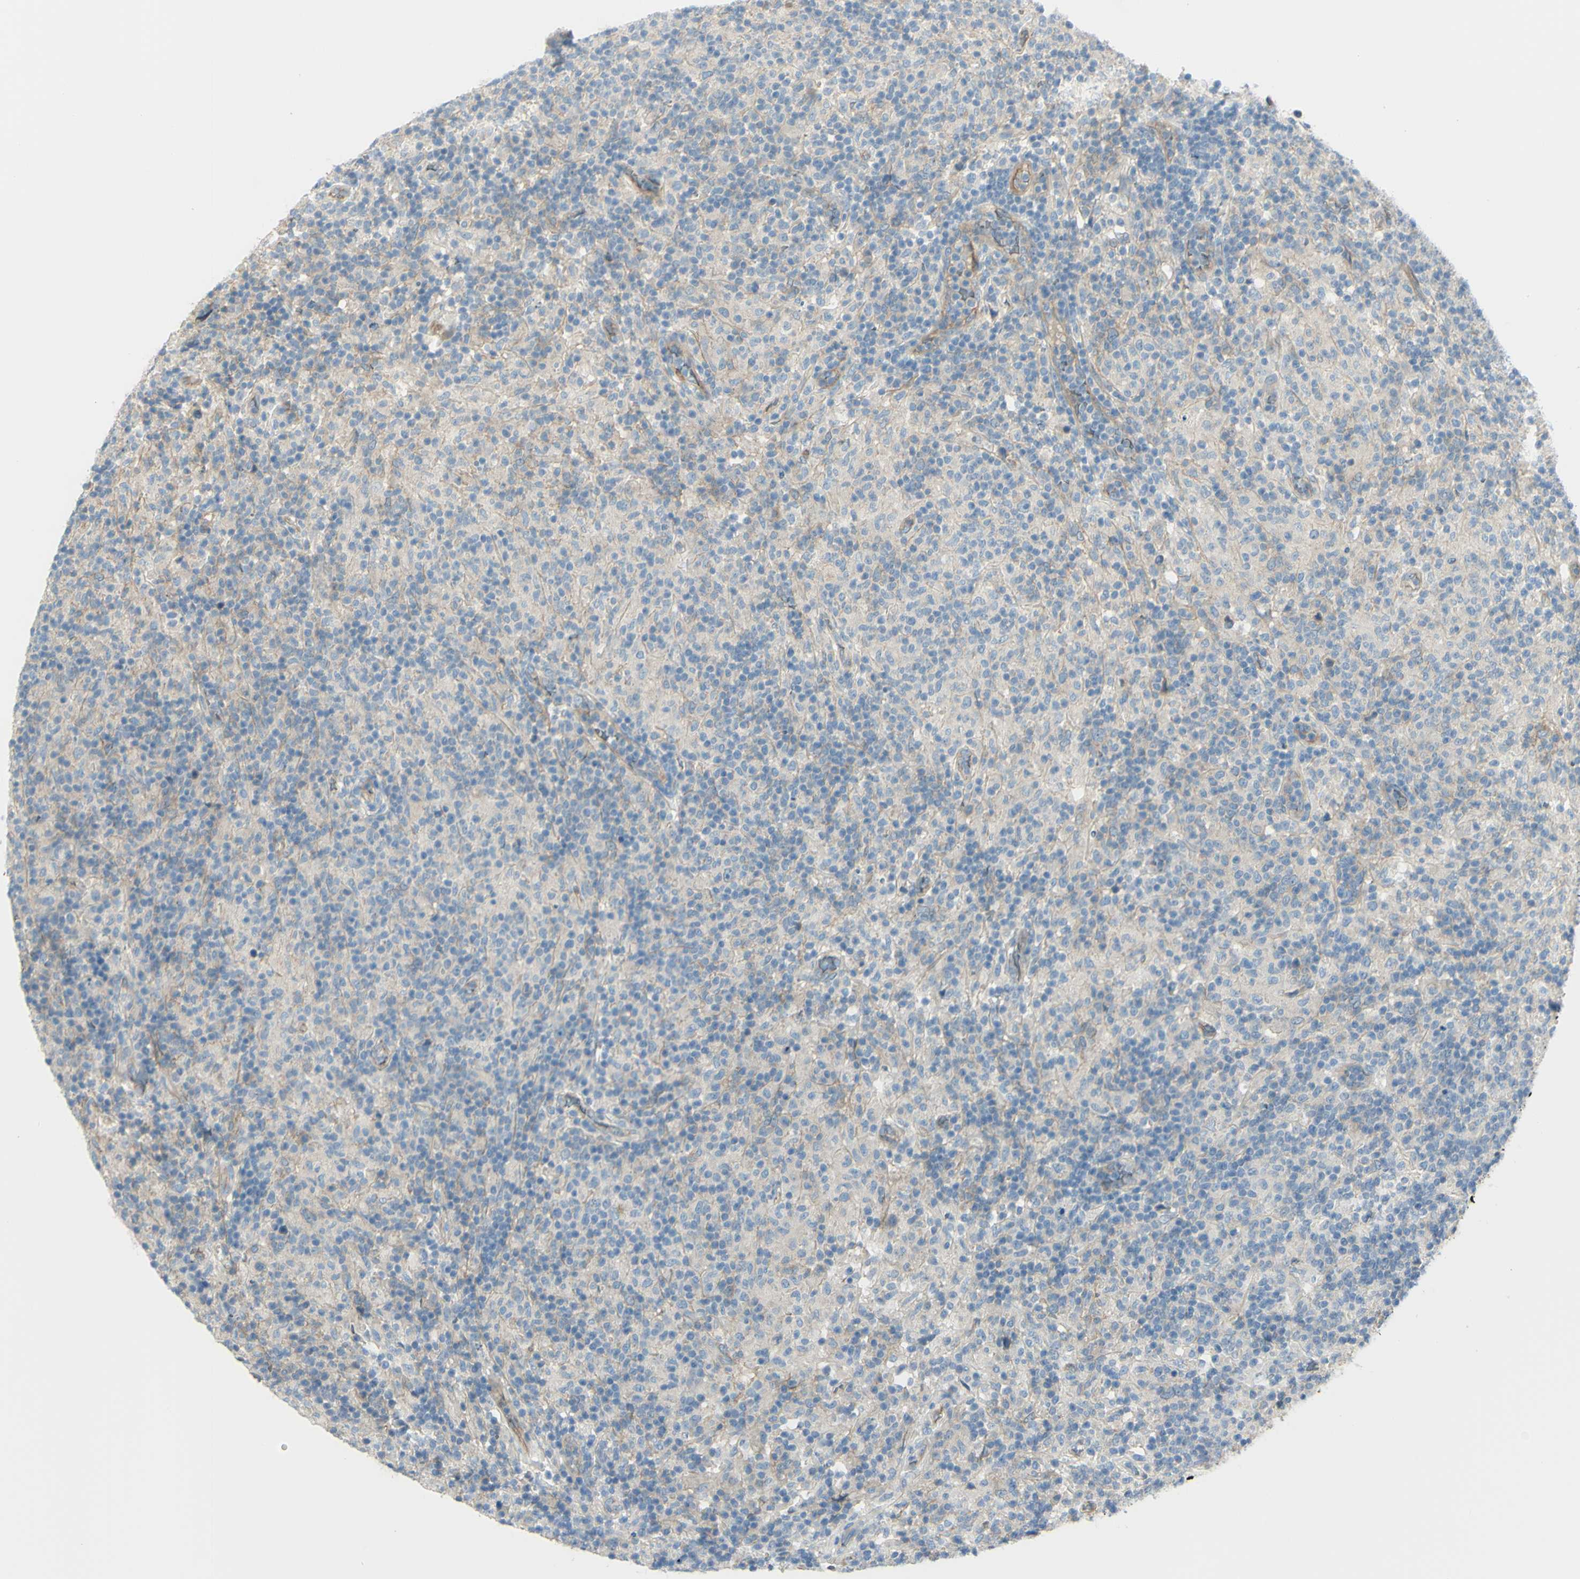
{"staining": {"intensity": "weak", "quantity": "25%-75%", "location": "cytoplasmic/membranous"}, "tissue": "lymphoma", "cell_type": "Tumor cells", "image_type": "cancer", "snomed": [{"axis": "morphology", "description": "Hodgkin's disease, NOS"}, {"axis": "topography", "description": "Lymph node"}], "caption": "There is low levels of weak cytoplasmic/membranous expression in tumor cells of lymphoma, as demonstrated by immunohistochemical staining (brown color).", "gene": "PCDHGA2", "patient": {"sex": "male", "age": 70}}